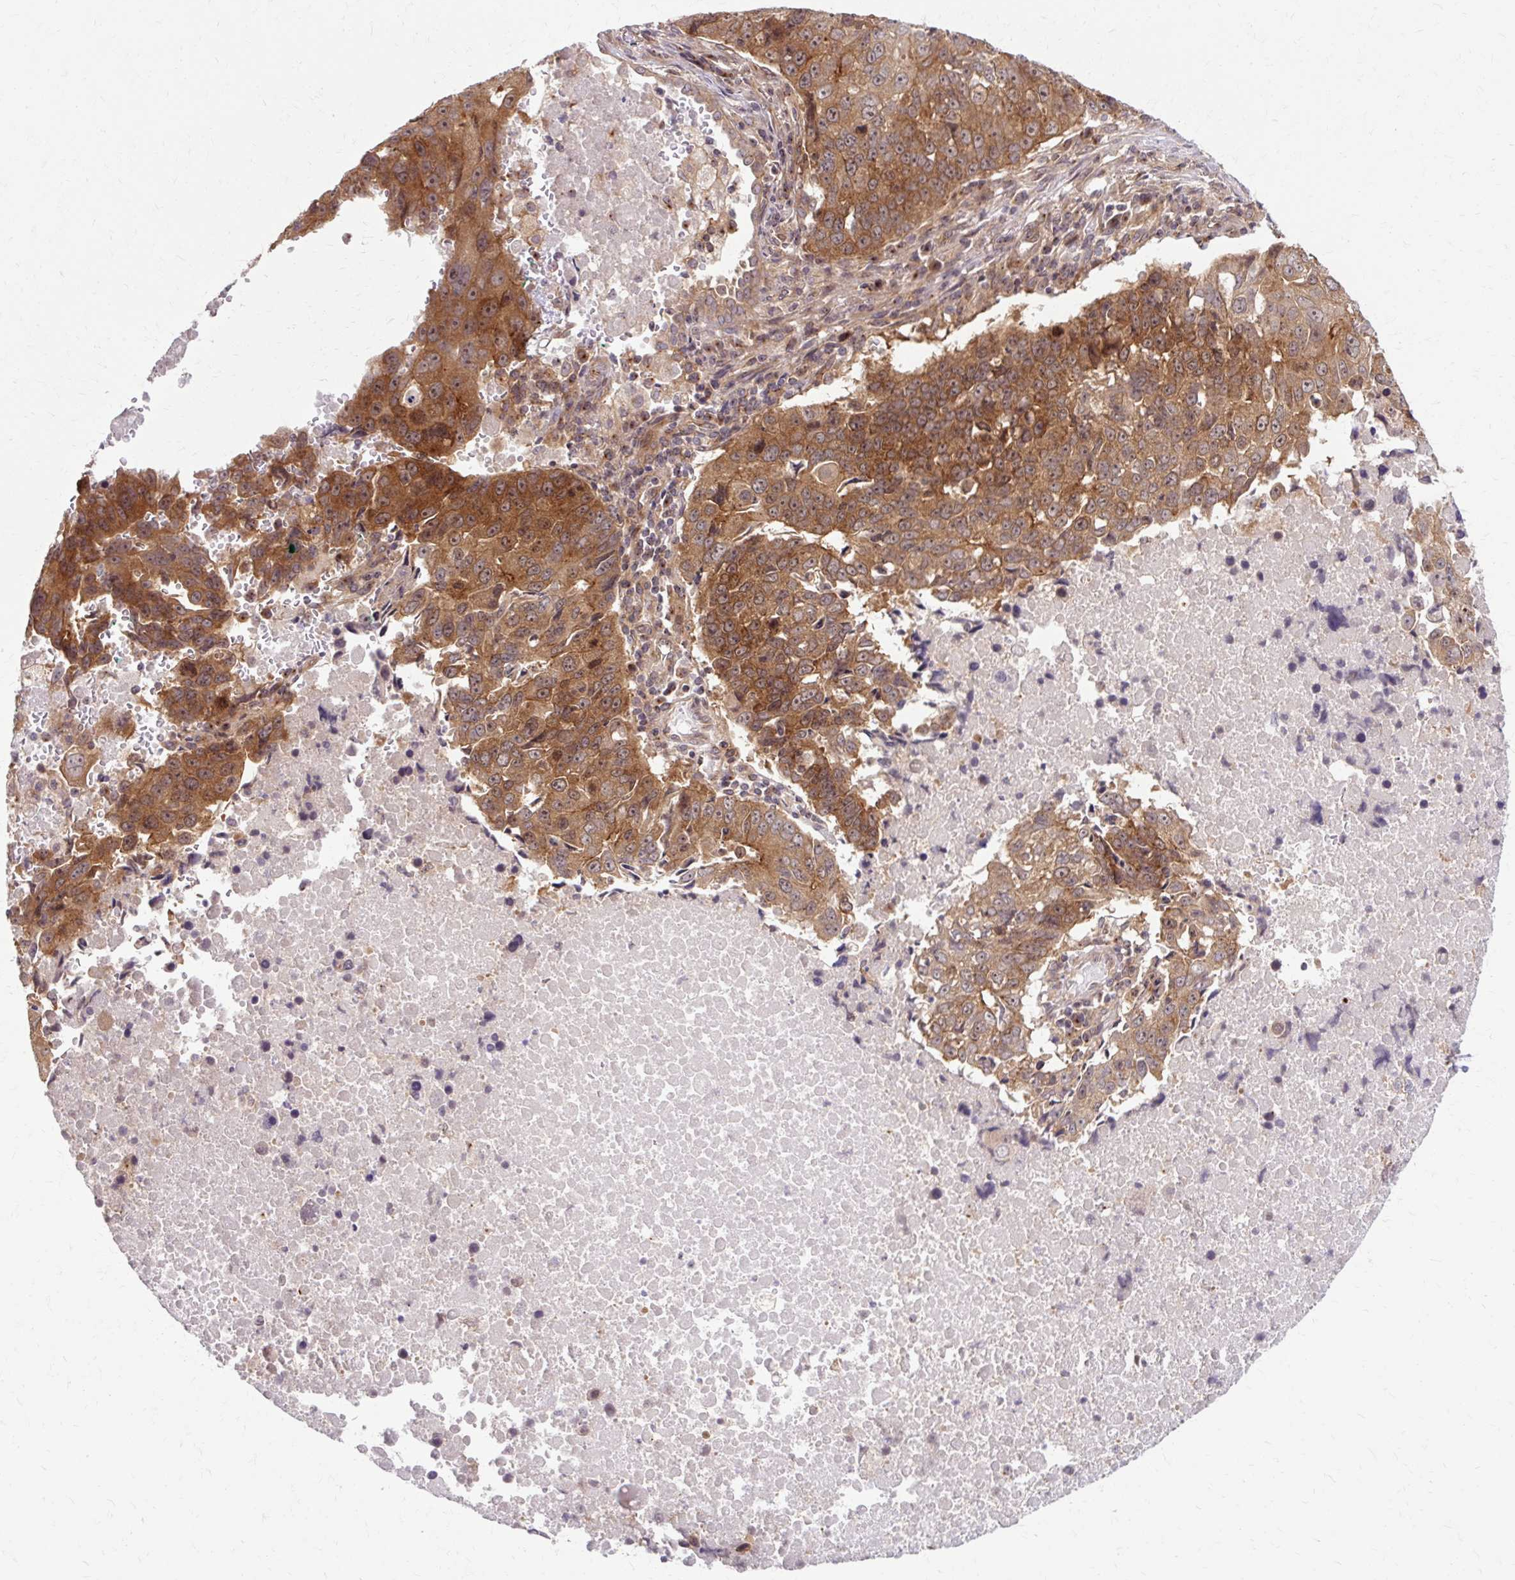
{"staining": {"intensity": "moderate", "quantity": ">75%", "location": "cytoplasmic/membranous"}, "tissue": "lung cancer", "cell_type": "Tumor cells", "image_type": "cancer", "snomed": [{"axis": "morphology", "description": "Squamous cell carcinoma, NOS"}, {"axis": "topography", "description": "Lung"}], "caption": "Immunohistochemical staining of lung cancer (squamous cell carcinoma) exhibits medium levels of moderate cytoplasmic/membranous protein staining in approximately >75% of tumor cells.", "gene": "MZT2B", "patient": {"sex": "female", "age": 66}}